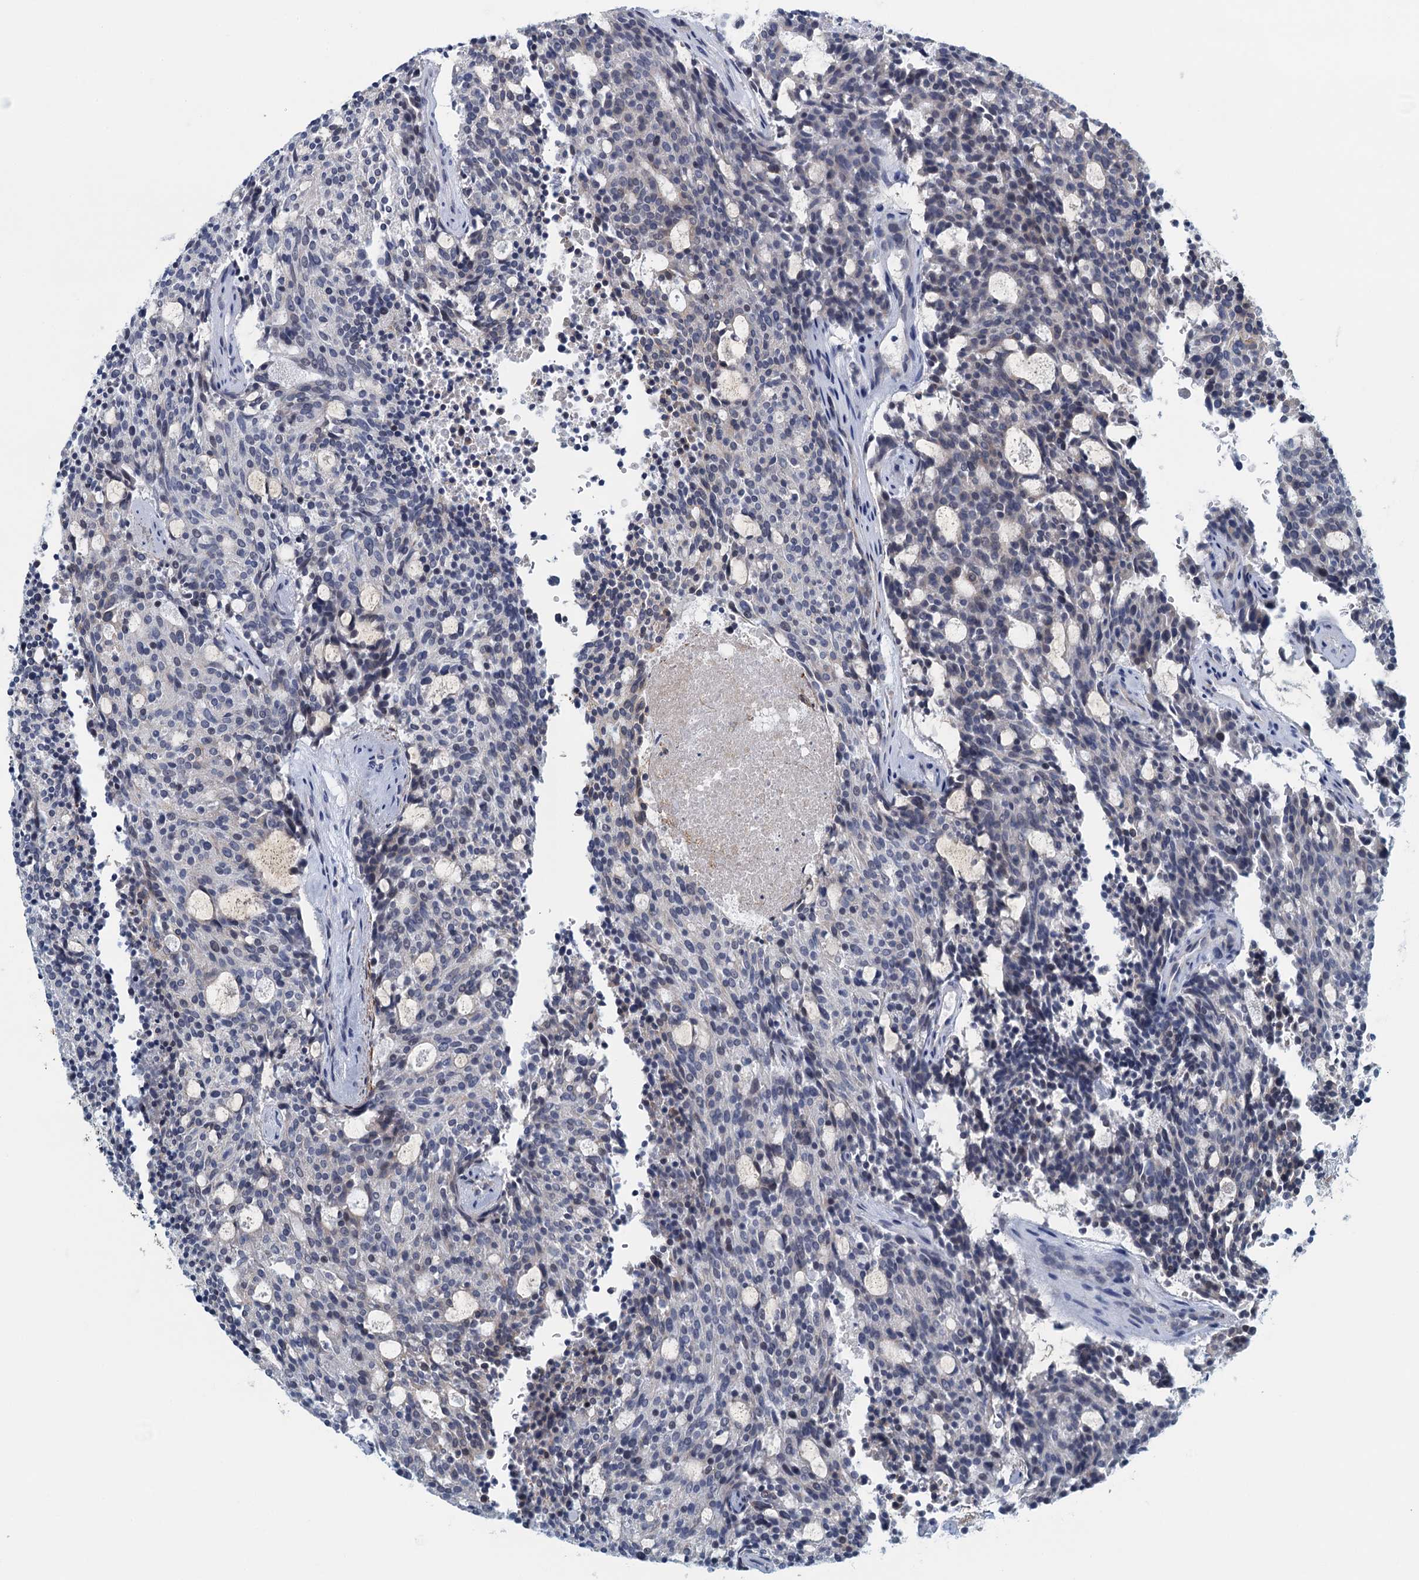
{"staining": {"intensity": "weak", "quantity": "<25%", "location": "cytoplasmic/membranous"}, "tissue": "carcinoid", "cell_type": "Tumor cells", "image_type": "cancer", "snomed": [{"axis": "morphology", "description": "Carcinoid, malignant, NOS"}, {"axis": "topography", "description": "Pancreas"}], "caption": "Immunohistochemical staining of human carcinoid displays no significant expression in tumor cells.", "gene": "ALG2", "patient": {"sex": "female", "age": 54}}